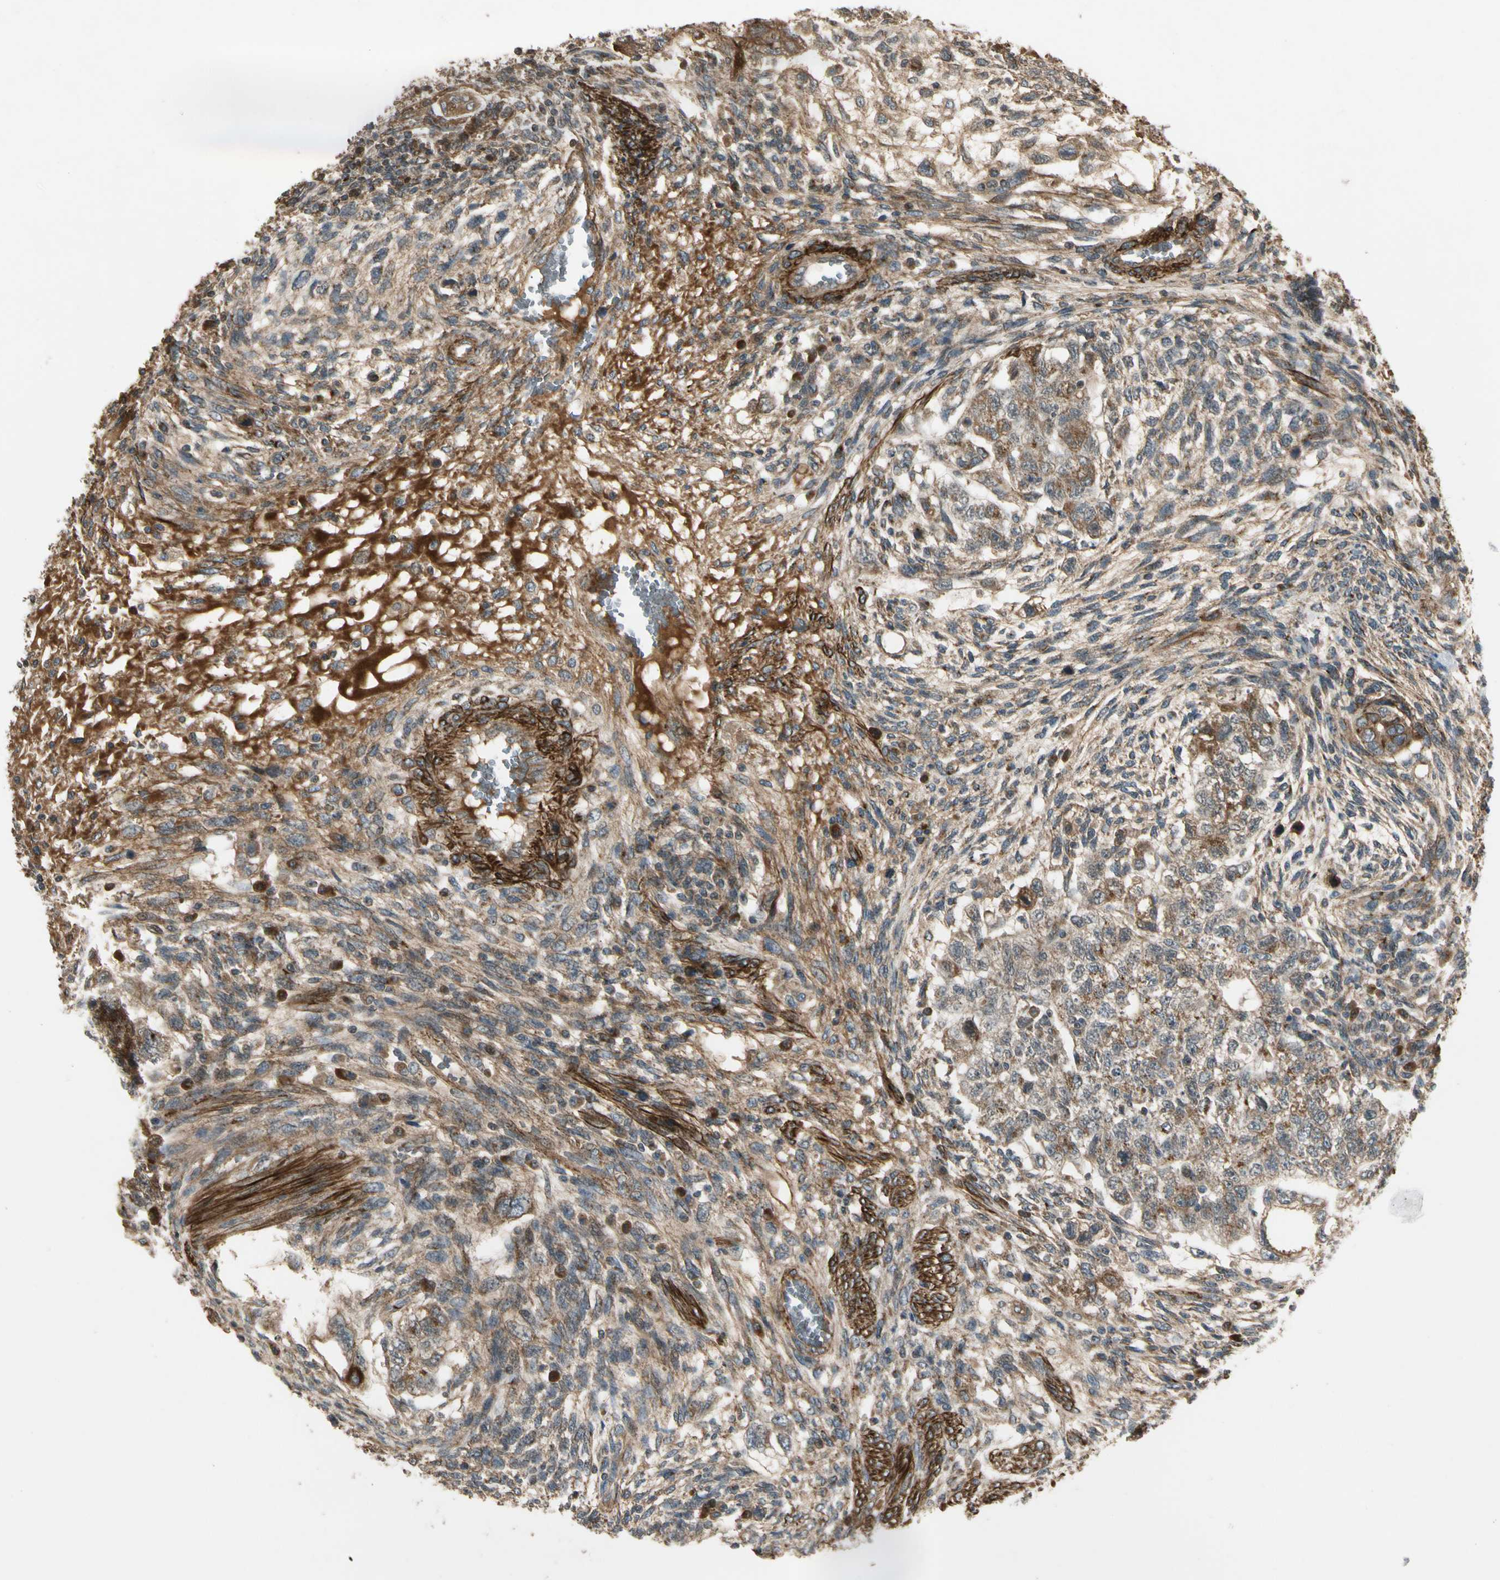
{"staining": {"intensity": "moderate", "quantity": "25%-75%", "location": "cytoplasmic/membranous"}, "tissue": "testis cancer", "cell_type": "Tumor cells", "image_type": "cancer", "snomed": [{"axis": "morphology", "description": "Normal tissue, NOS"}, {"axis": "morphology", "description": "Carcinoma, Embryonal, NOS"}, {"axis": "topography", "description": "Testis"}], "caption": "Brown immunohistochemical staining in human testis cancer demonstrates moderate cytoplasmic/membranous staining in about 25%-75% of tumor cells.", "gene": "GCK", "patient": {"sex": "male", "age": 36}}